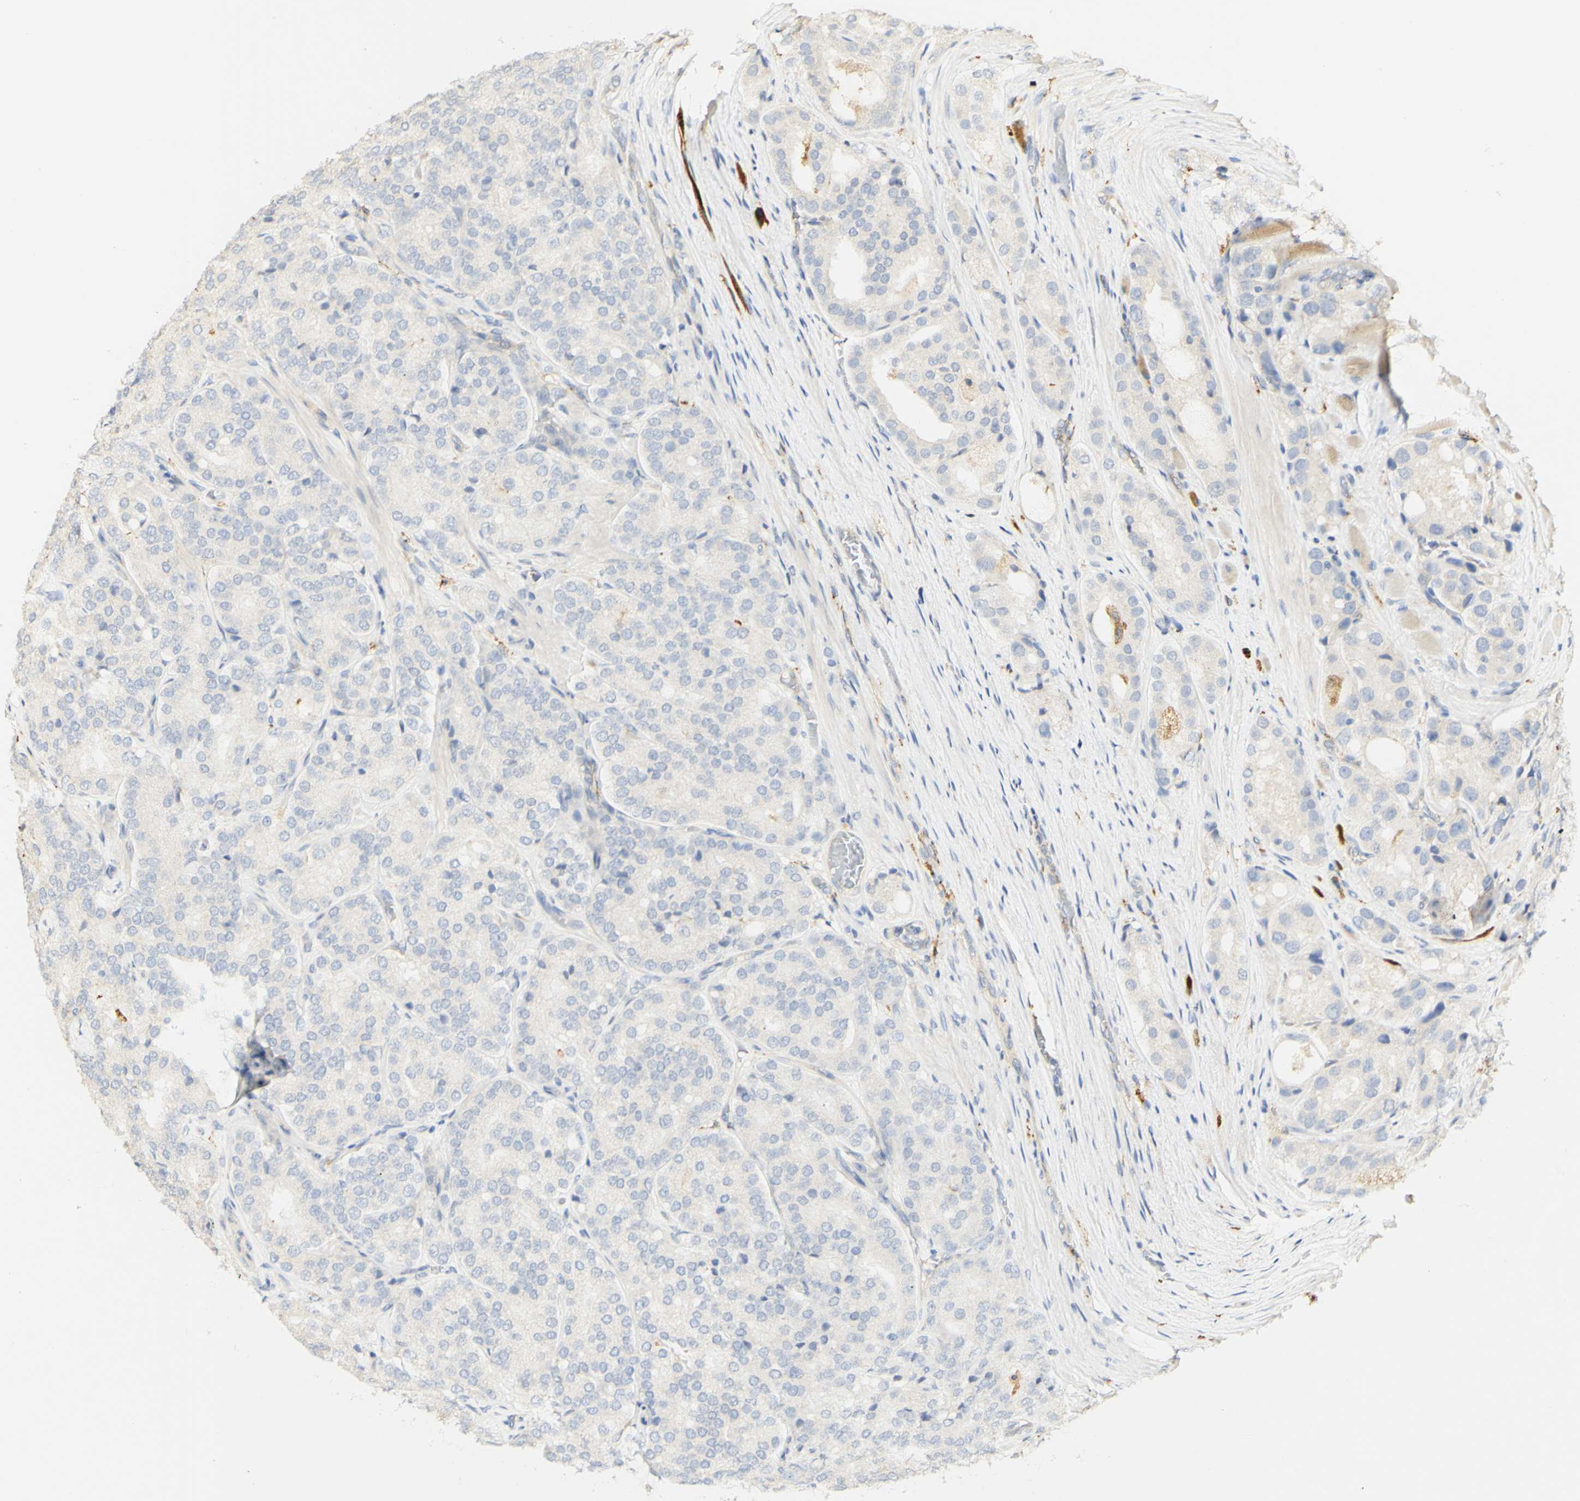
{"staining": {"intensity": "weak", "quantity": "<25%", "location": "cytoplasmic/membranous"}, "tissue": "prostate cancer", "cell_type": "Tumor cells", "image_type": "cancer", "snomed": [{"axis": "morphology", "description": "Adenocarcinoma, High grade"}, {"axis": "topography", "description": "Prostate"}], "caption": "Tumor cells show no significant protein positivity in high-grade adenocarcinoma (prostate).", "gene": "FCGRT", "patient": {"sex": "male", "age": 65}}